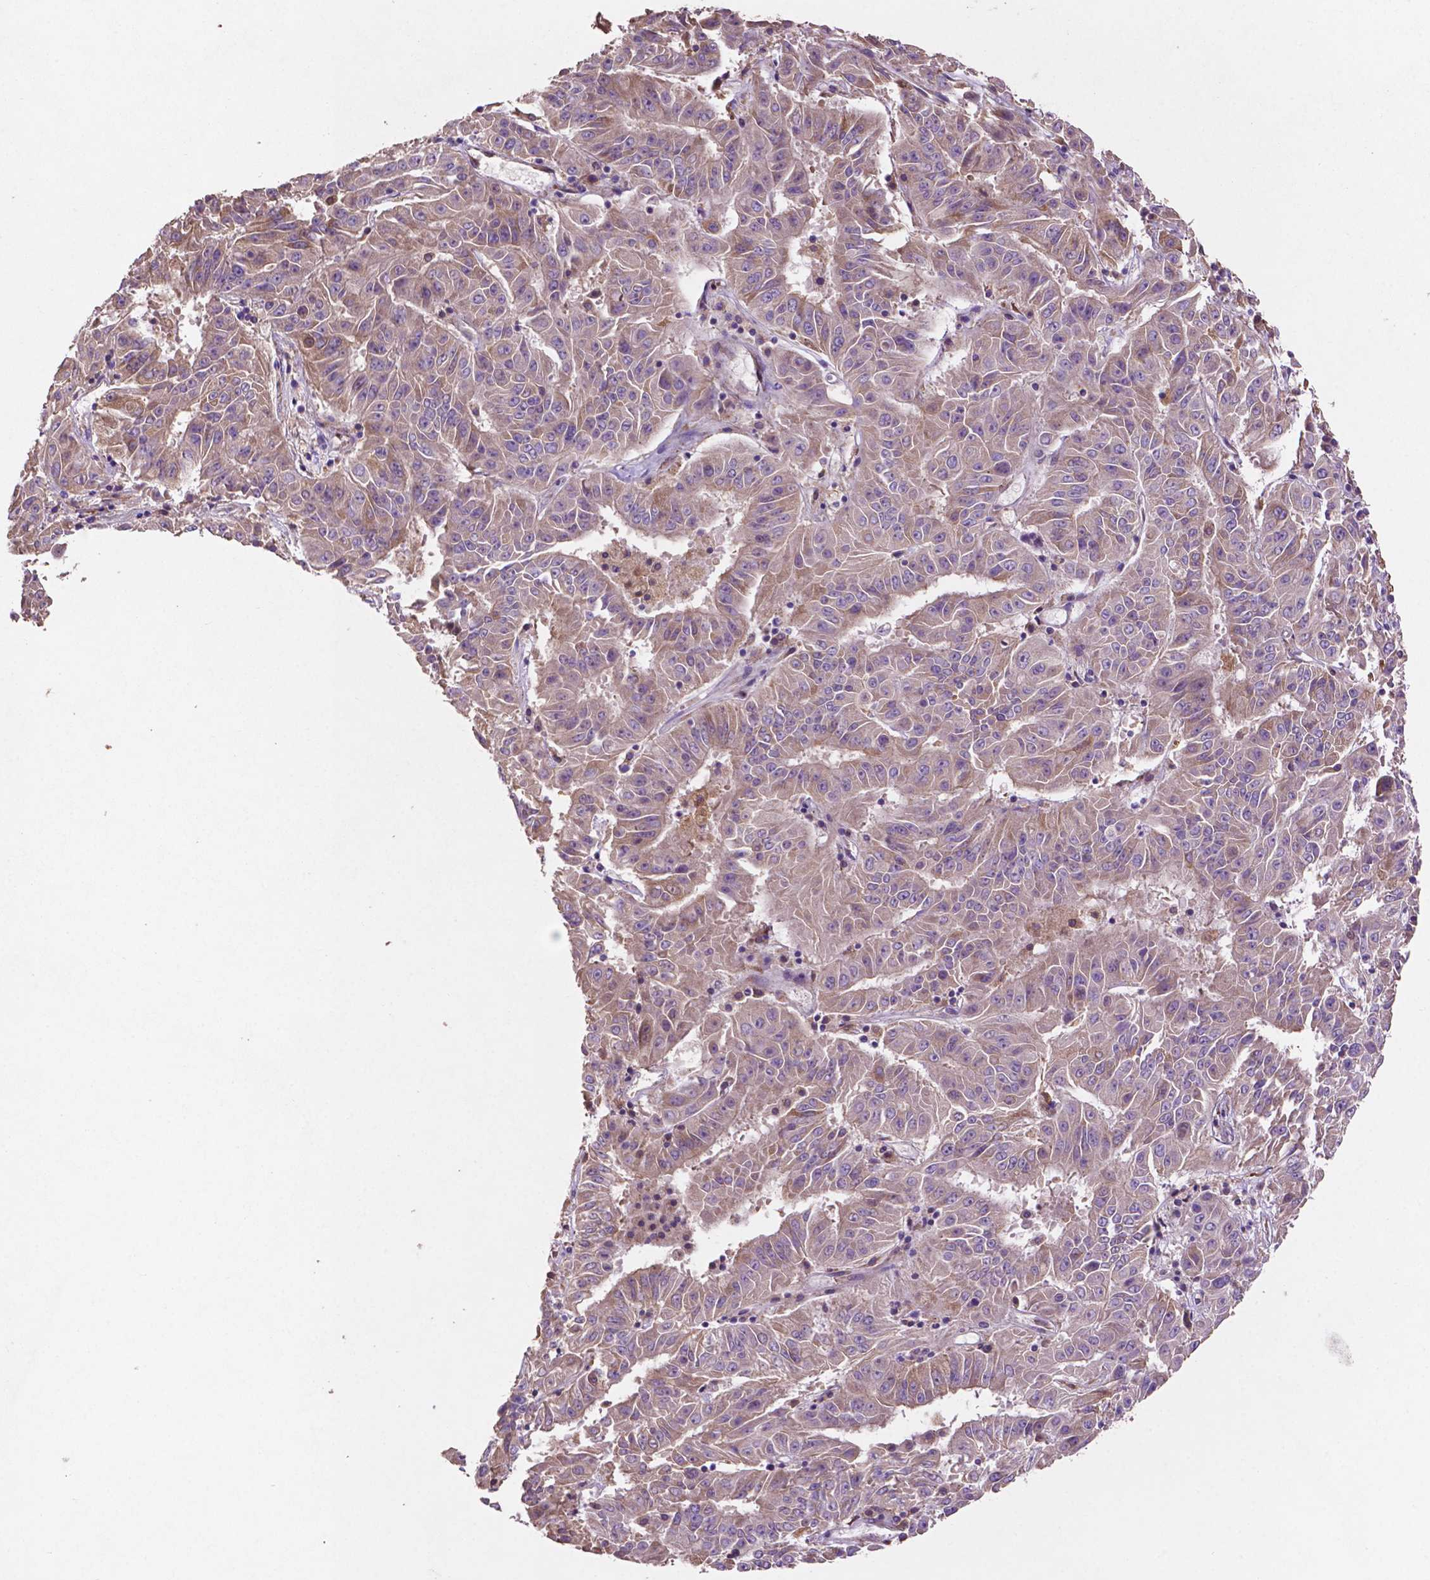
{"staining": {"intensity": "weak", "quantity": "<25%", "location": "cytoplasmic/membranous"}, "tissue": "pancreatic cancer", "cell_type": "Tumor cells", "image_type": "cancer", "snomed": [{"axis": "morphology", "description": "Adenocarcinoma, NOS"}, {"axis": "topography", "description": "Pancreas"}], "caption": "High magnification brightfield microscopy of adenocarcinoma (pancreatic) stained with DAB (3,3'-diaminobenzidine) (brown) and counterstained with hematoxylin (blue): tumor cells show no significant positivity.", "gene": "MBTPS1", "patient": {"sex": "male", "age": 63}}